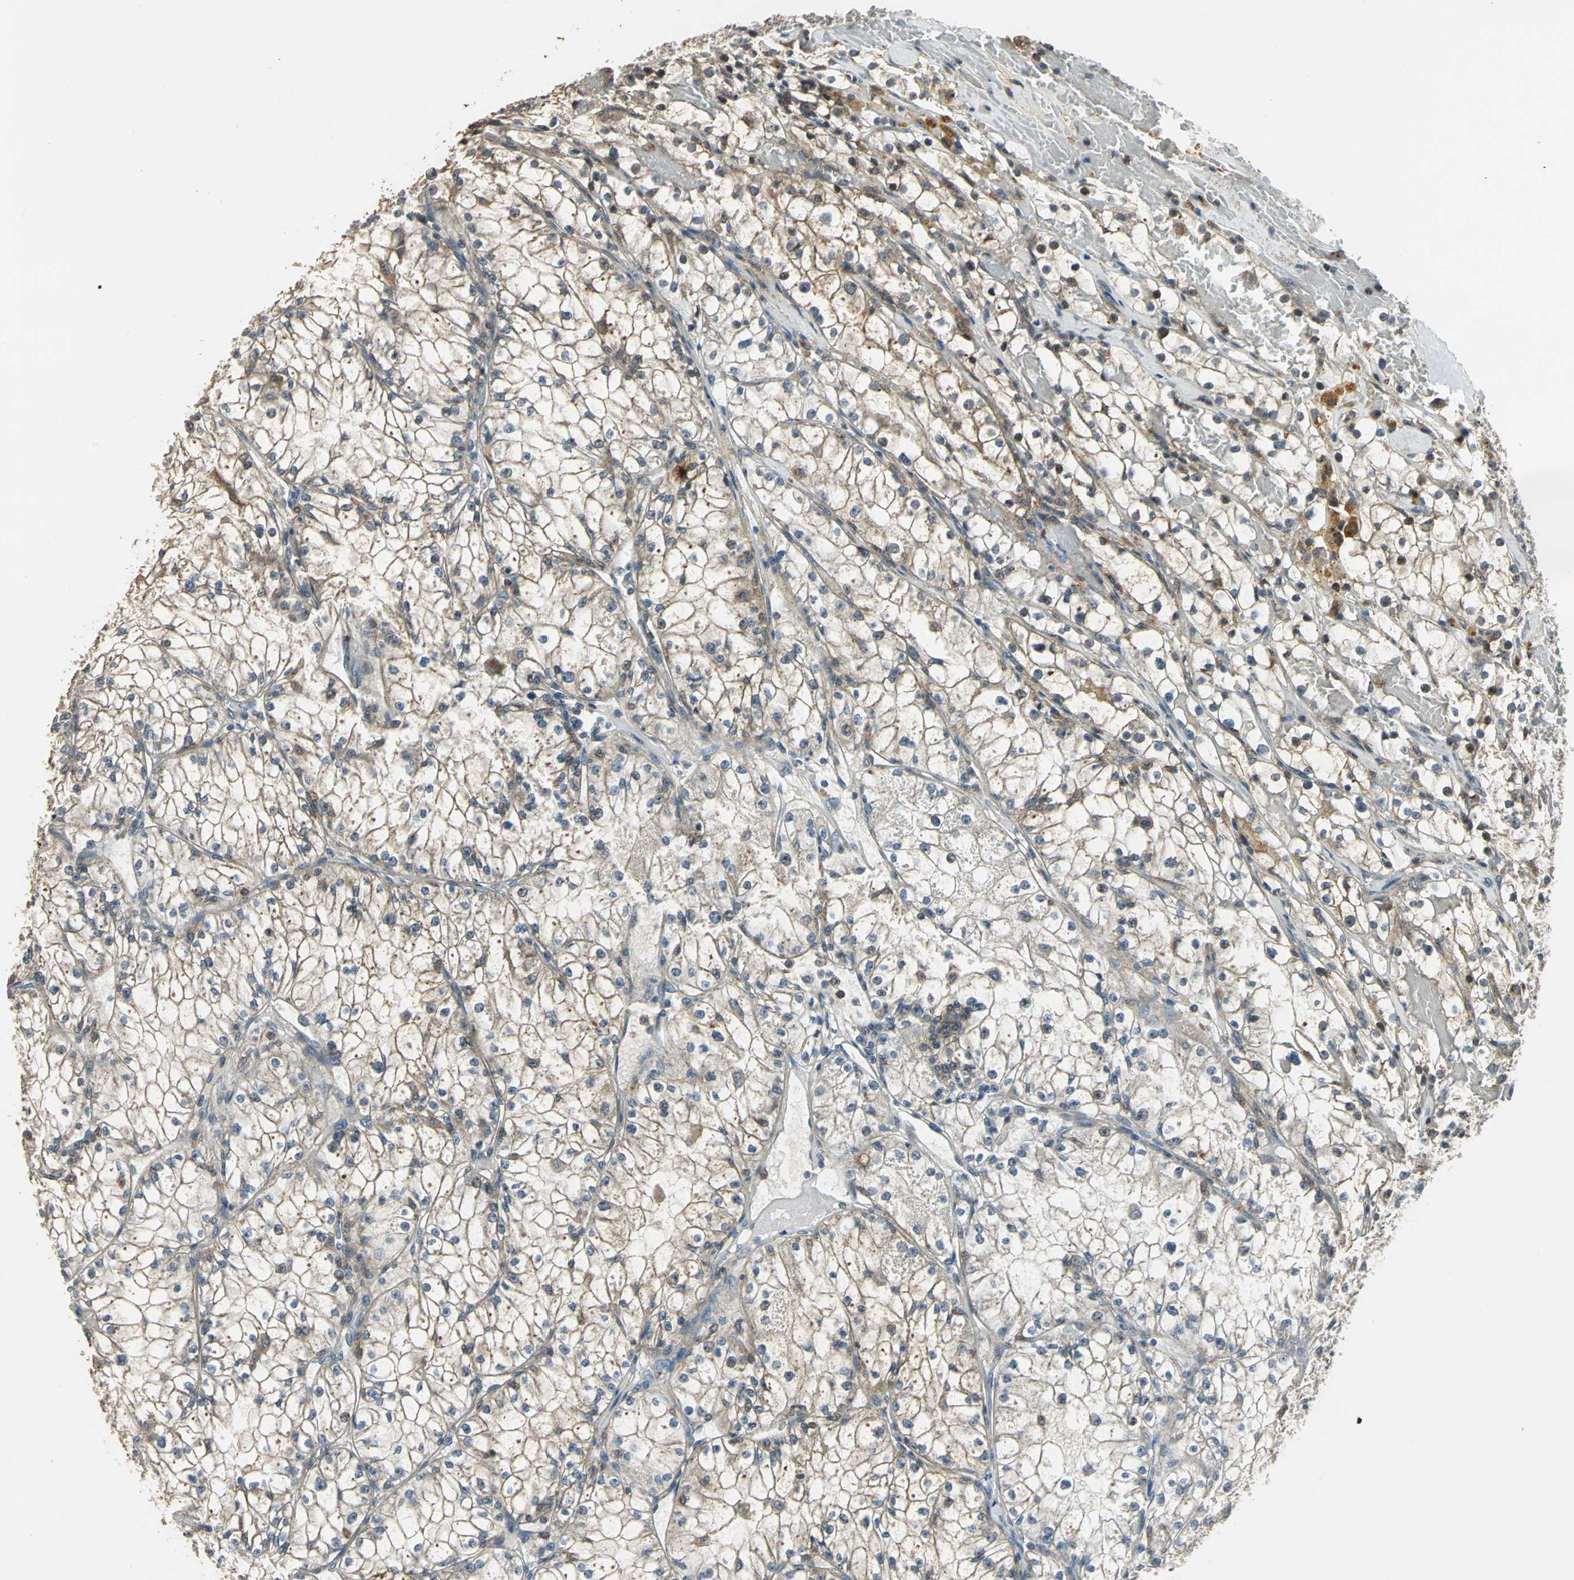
{"staining": {"intensity": "weak", "quantity": ">75%", "location": "cytoplasmic/membranous"}, "tissue": "renal cancer", "cell_type": "Tumor cells", "image_type": "cancer", "snomed": [{"axis": "morphology", "description": "Adenocarcinoma, NOS"}, {"axis": "topography", "description": "Kidney"}], "caption": "Adenocarcinoma (renal) was stained to show a protein in brown. There is low levels of weak cytoplasmic/membranous positivity in about >75% of tumor cells. (brown staining indicates protein expression, while blue staining denotes nuclei).", "gene": "DNAJB4", "patient": {"sex": "male", "age": 56}}